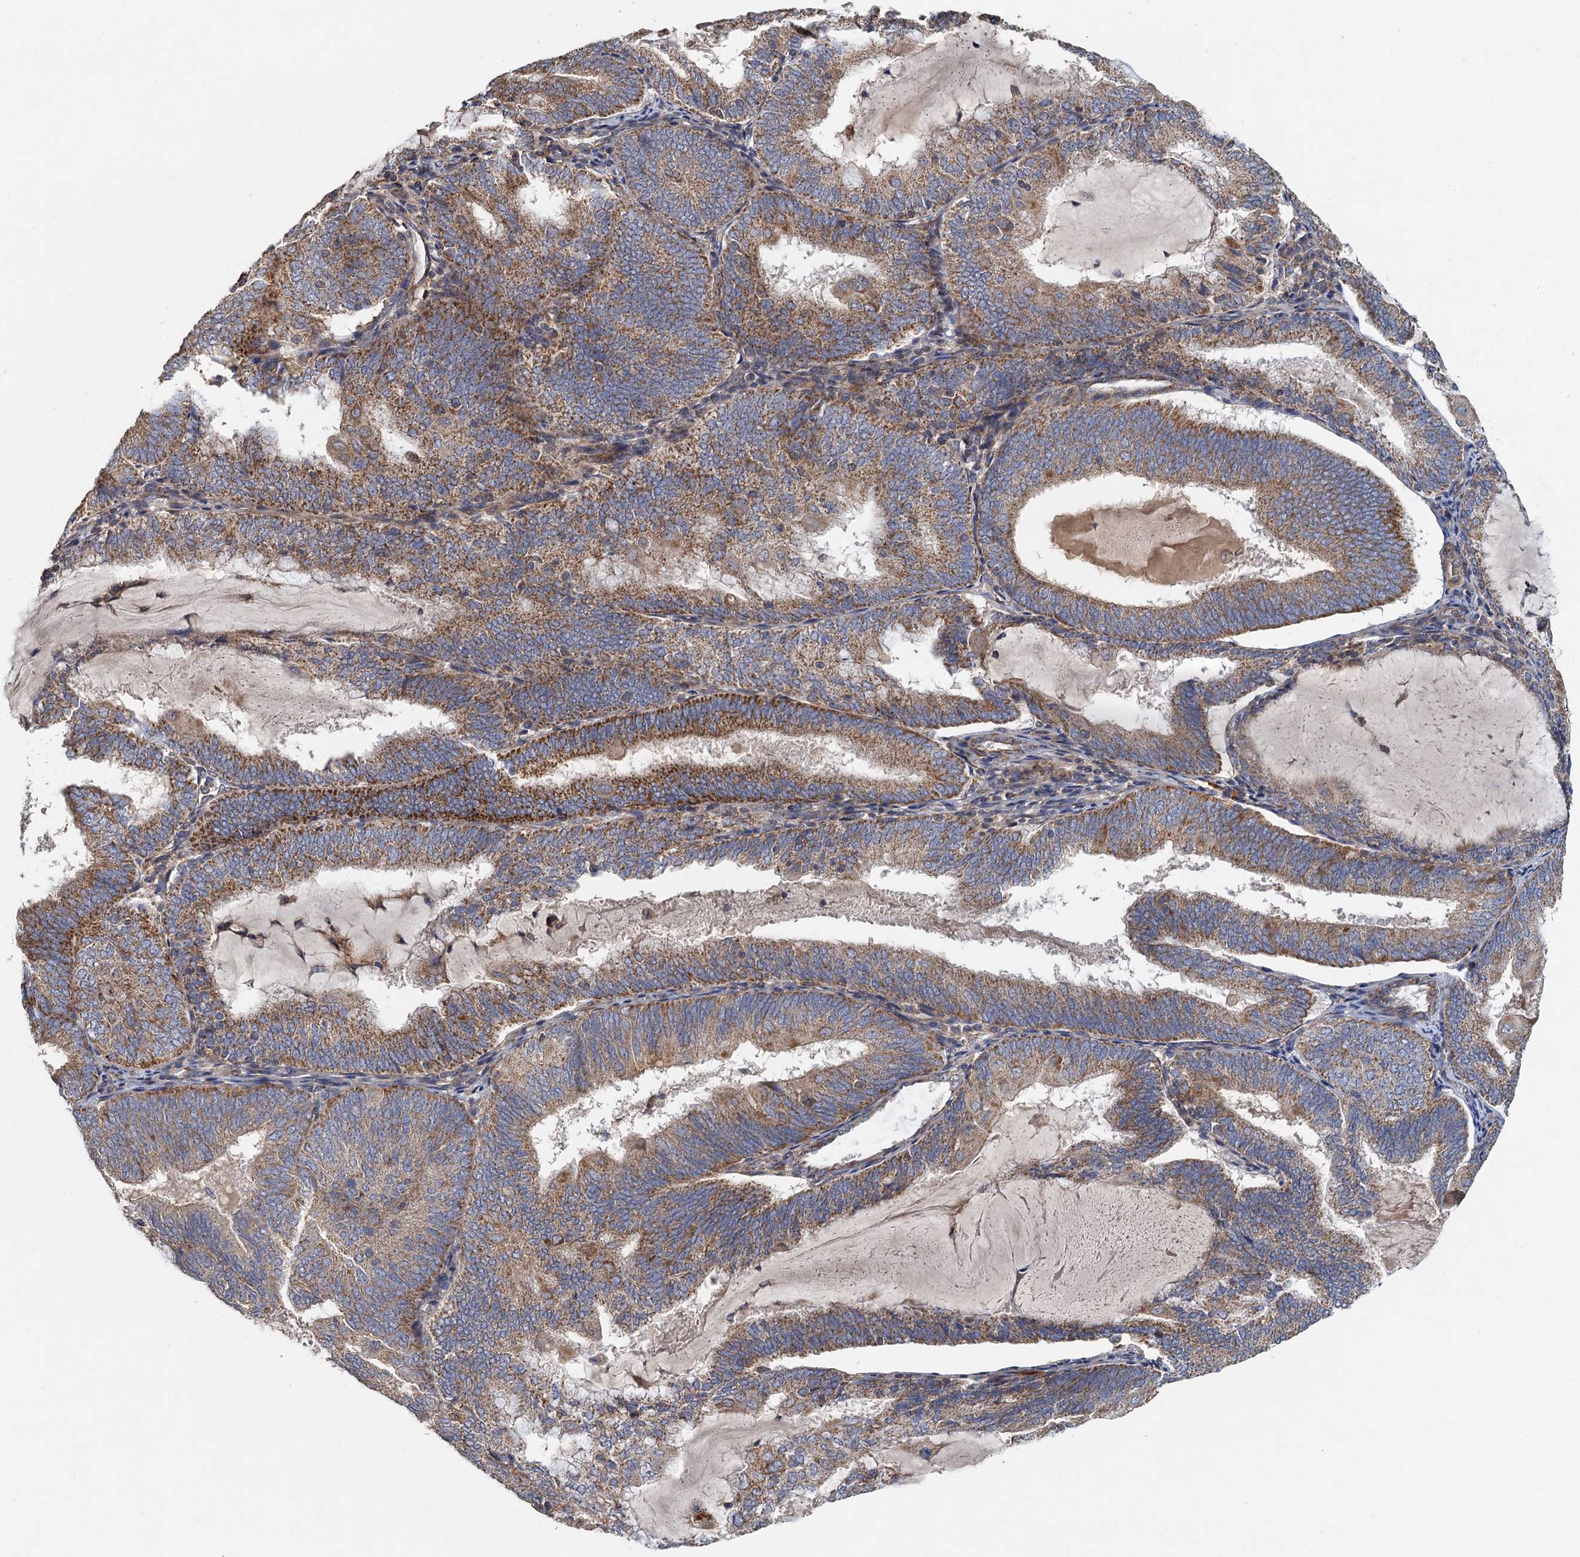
{"staining": {"intensity": "moderate", "quantity": ">75%", "location": "cytoplasmic/membranous"}, "tissue": "endometrial cancer", "cell_type": "Tumor cells", "image_type": "cancer", "snomed": [{"axis": "morphology", "description": "Adenocarcinoma, NOS"}, {"axis": "topography", "description": "Endometrium"}], "caption": "Immunohistochemical staining of human endometrial cancer demonstrates medium levels of moderate cytoplasmic/membranous protein positivity in approximately >75% of tumor cells.", "gene": "BCS1L", "patient": {"sex": "female", "age": 81}}